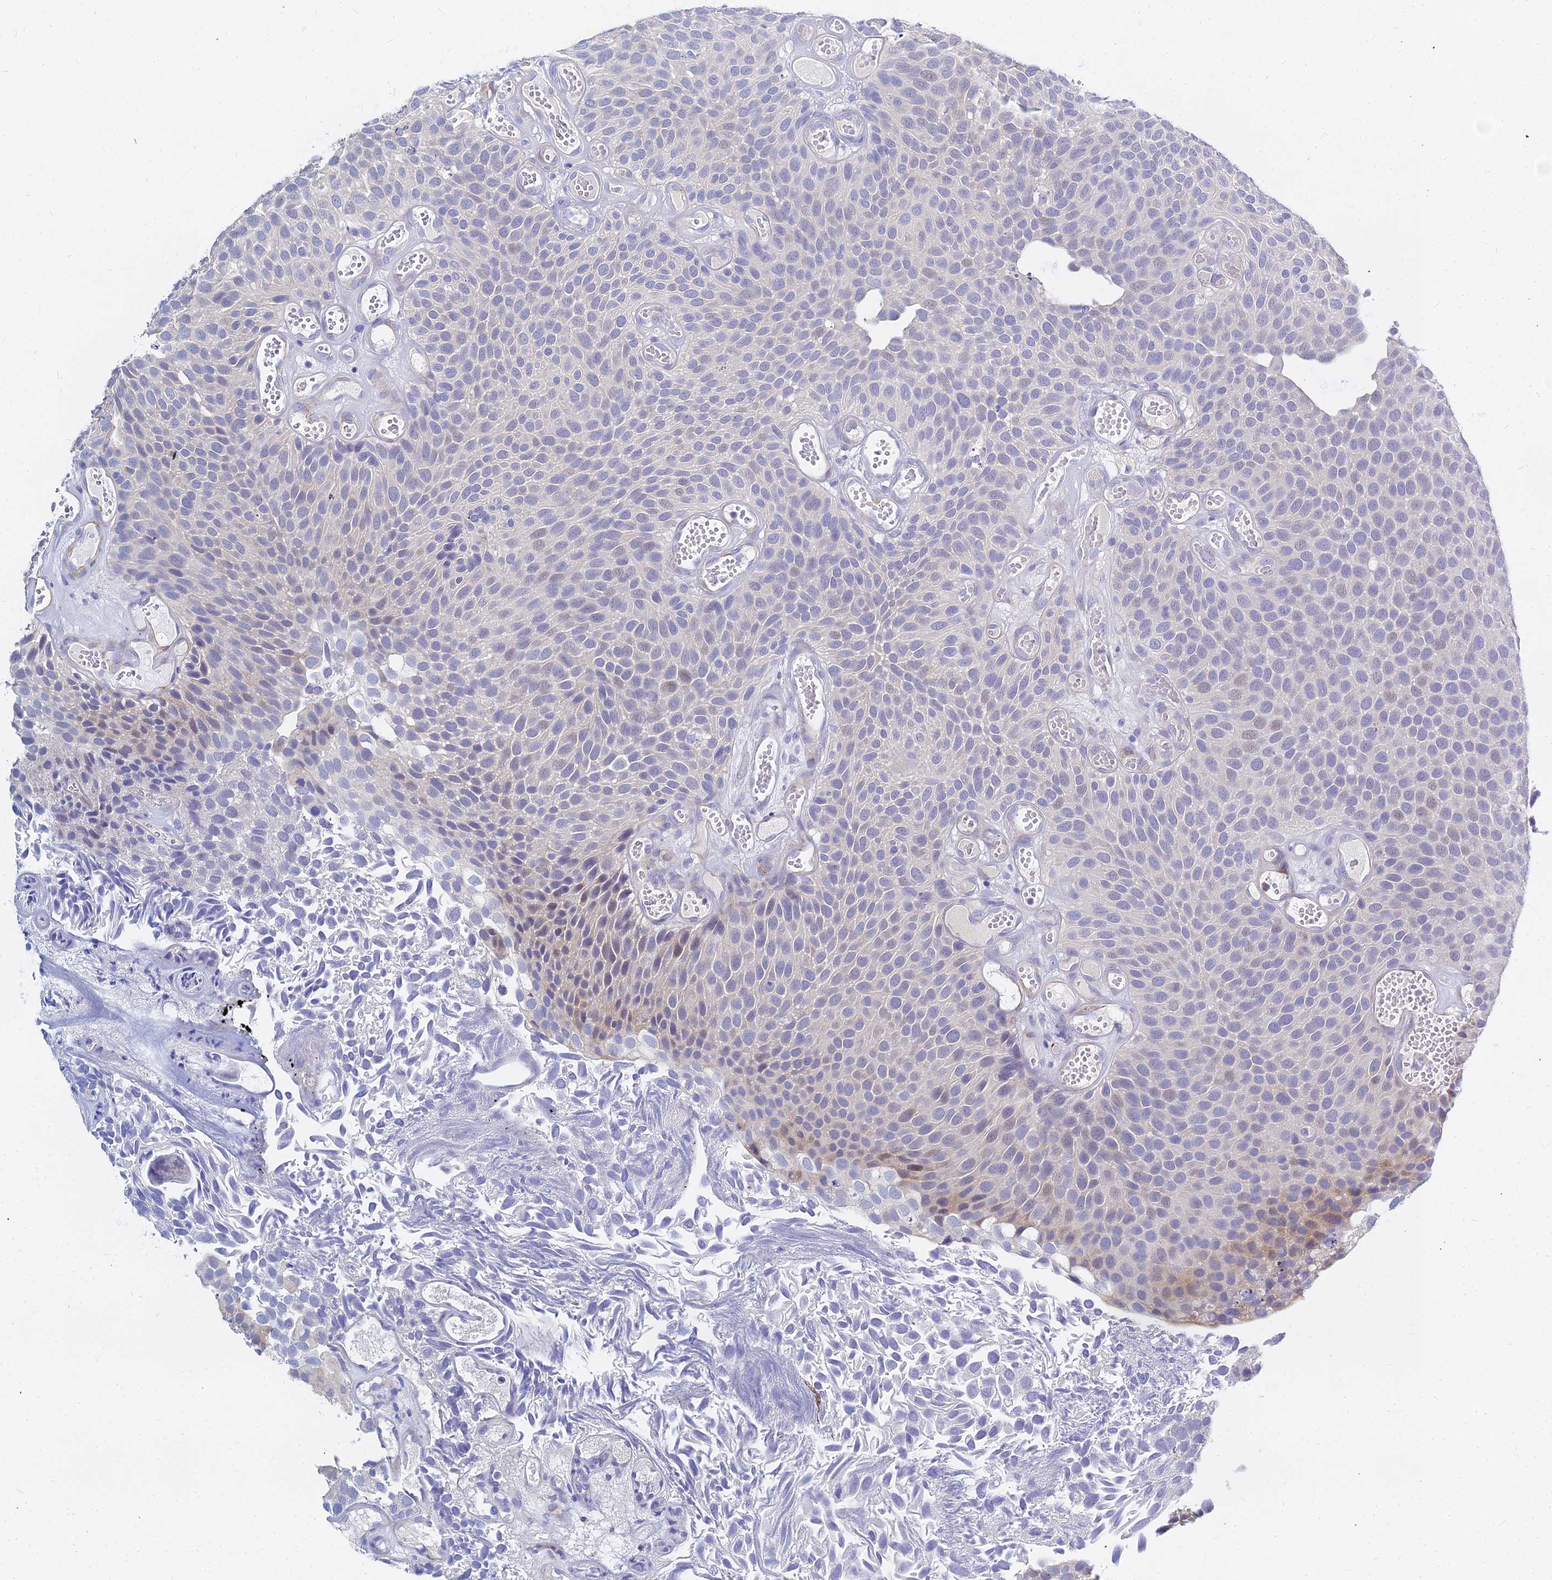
{"staining": {"intensity": "weak", "quantity": "<25%", "location": "cytoplasmic/membranous"}, "tissue": "urothelial cancer", "cell_type": "Tumor cells", "image_type": "cancer", "snomed": [{"axis": "morphology", "description": "Urothelial carcinoma, Low grade"}, {"axis": "topography", "description": "Urinary bladder"}], "caption": "Histopathology image shows no protein positivity in tumor cells of urothelial cancer tissue. (Brightfield microscopy of DAB IHC at high magnification).", "gene": "ZNF552", "patient": {"sex": "male", "age": 89}}